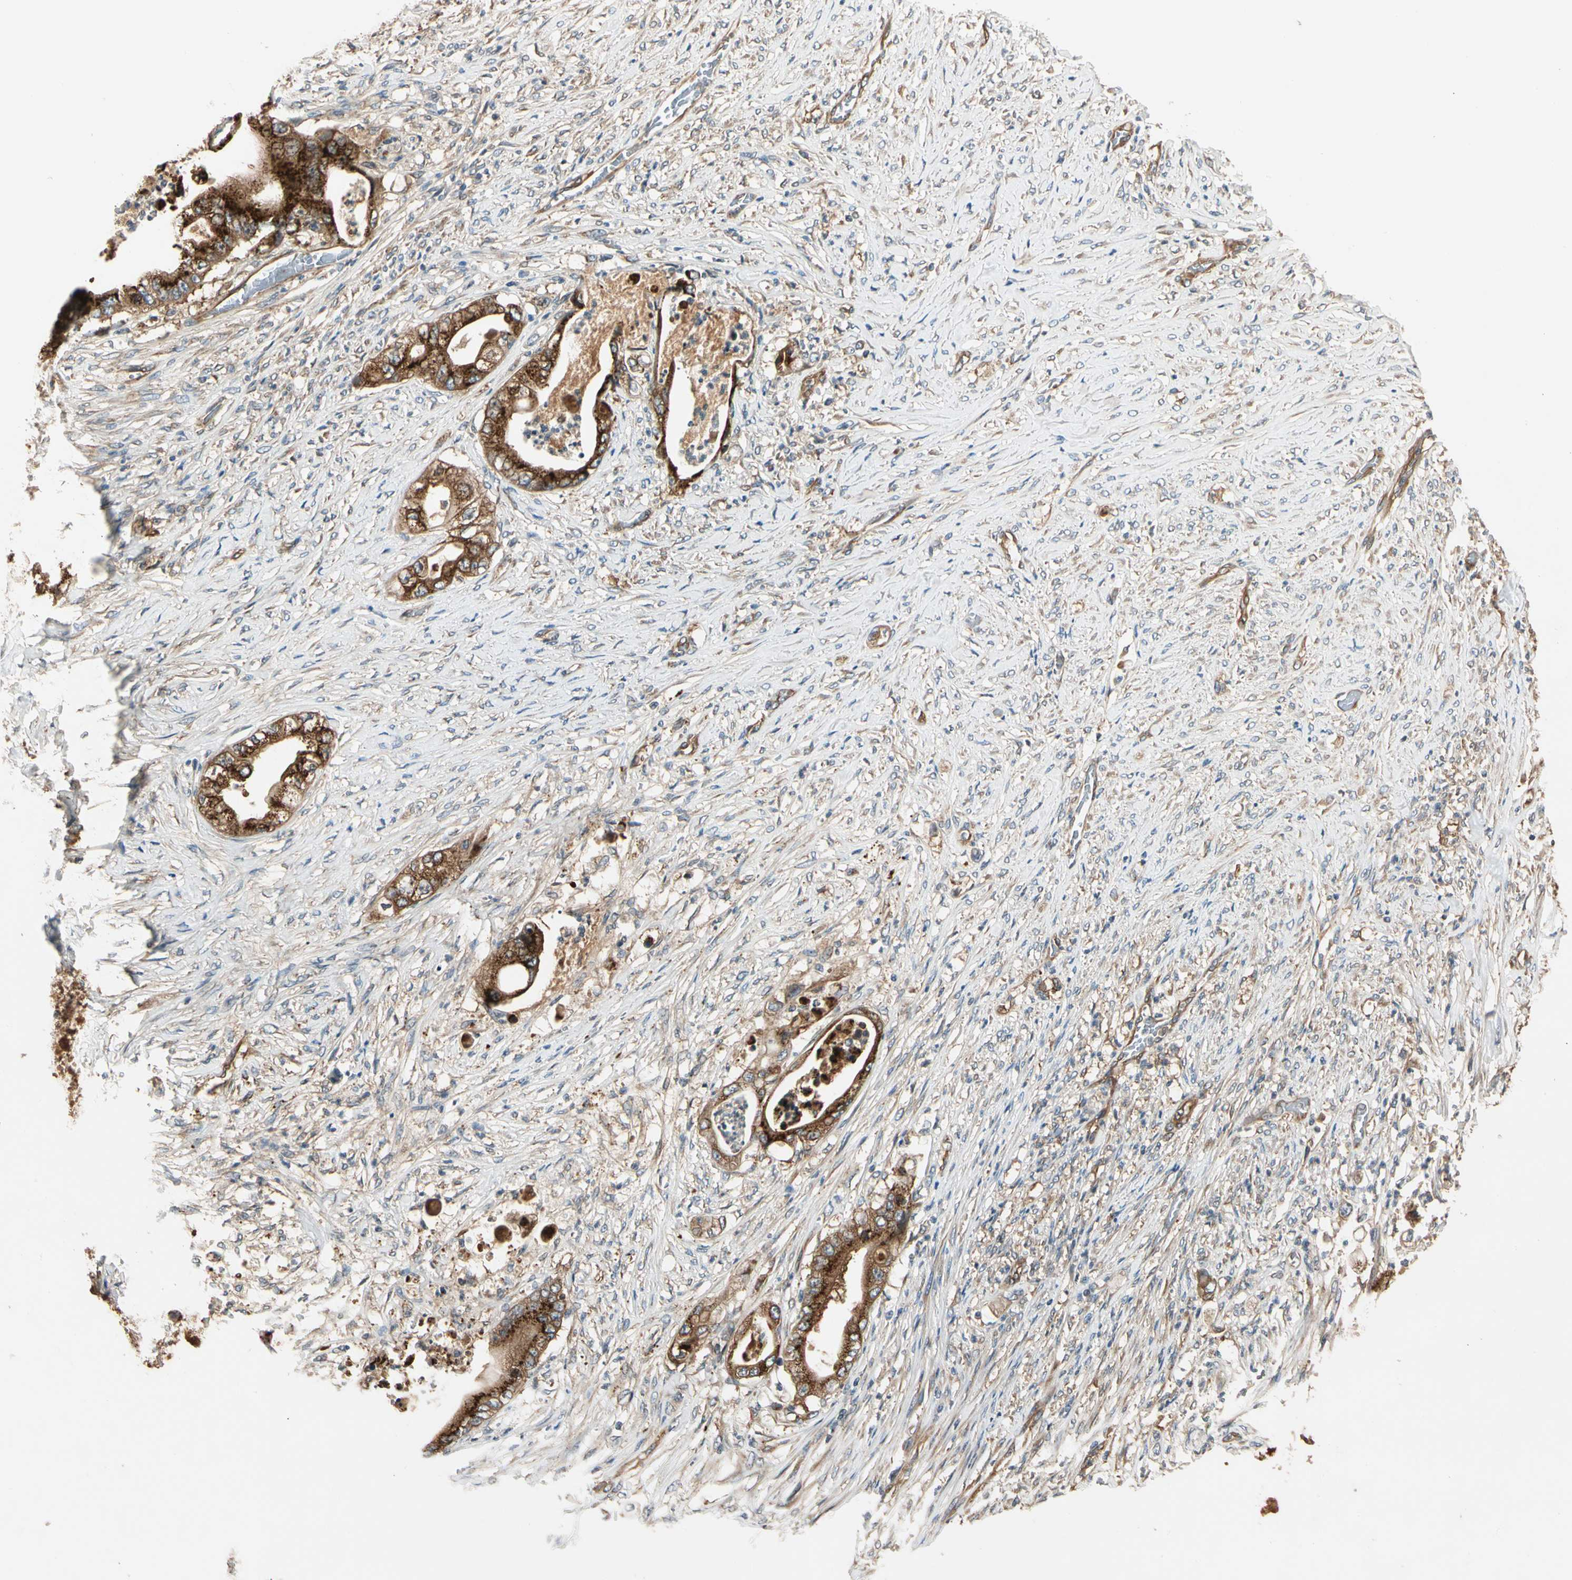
{"staining": {"intensity": "moderate", "quantity": ">75%", "location": "cytoplasmic/membranous"}, "tissue": "stomach cancer", "cell_type": "Tumor cells", "image_type": "cancer", "snomed": [{"axis": "morphology", "description": "Adenocarcinoma, NOS"}, {"axis": "topography", "description": "Stomach"}], "caption": "Stomach adenocarcinoma stained with DAB (3,3'-diaminobenzidine) IHC shows medium levels of moderate cytoplasmic/membranous staining in about >75% of tumor cells. The staining is performed using DAB brown chromogen to label protein expression. The nuclei are counter-stained blue using hematoxylin.", "gene": "ROCK2", "patient": {"sex": "female", "age": 73}}